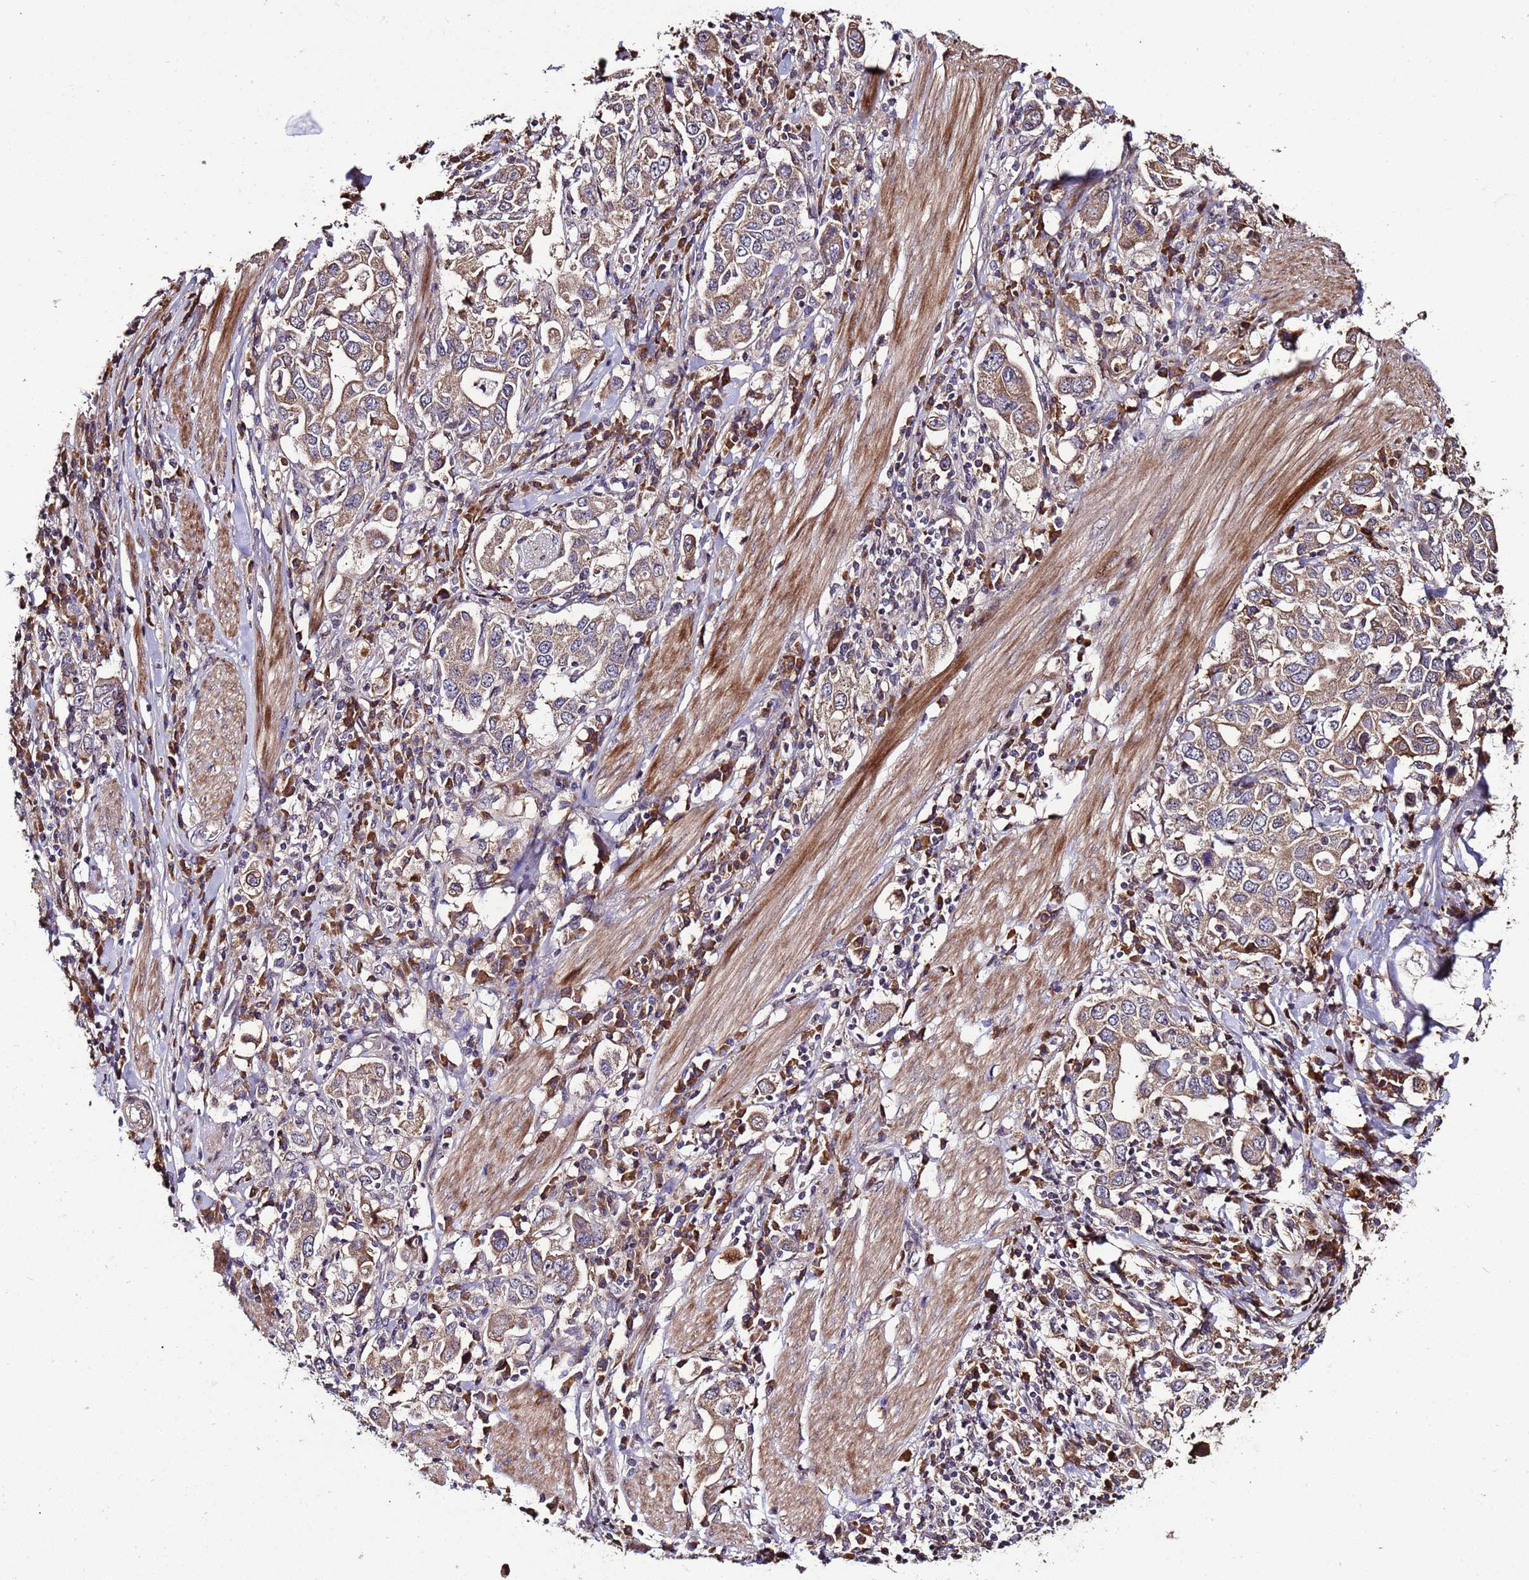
{"staining": {"intensity": "moderate", "quantity": ">75%", "location": "cytoplasmic/membranous"}, "tissue": "stomach cancer", "cell_type": "Tumor cells", "image_type": "cancer", "snomed": [{"axis": "morphology", "description": "Adenocarcinoma, NOS"}, {"axis": "topography", "description": "Stomach, upper"}], "caption": "There is medium levels of moderate cytoplasmic/membranous staining in tumor cells of stomach cancer (adenocarcinoma), as demonstrated by immunohistochemical staining (brown color).", "gene": "WNK4", "patient": {"sex": "male", "age": 62}}